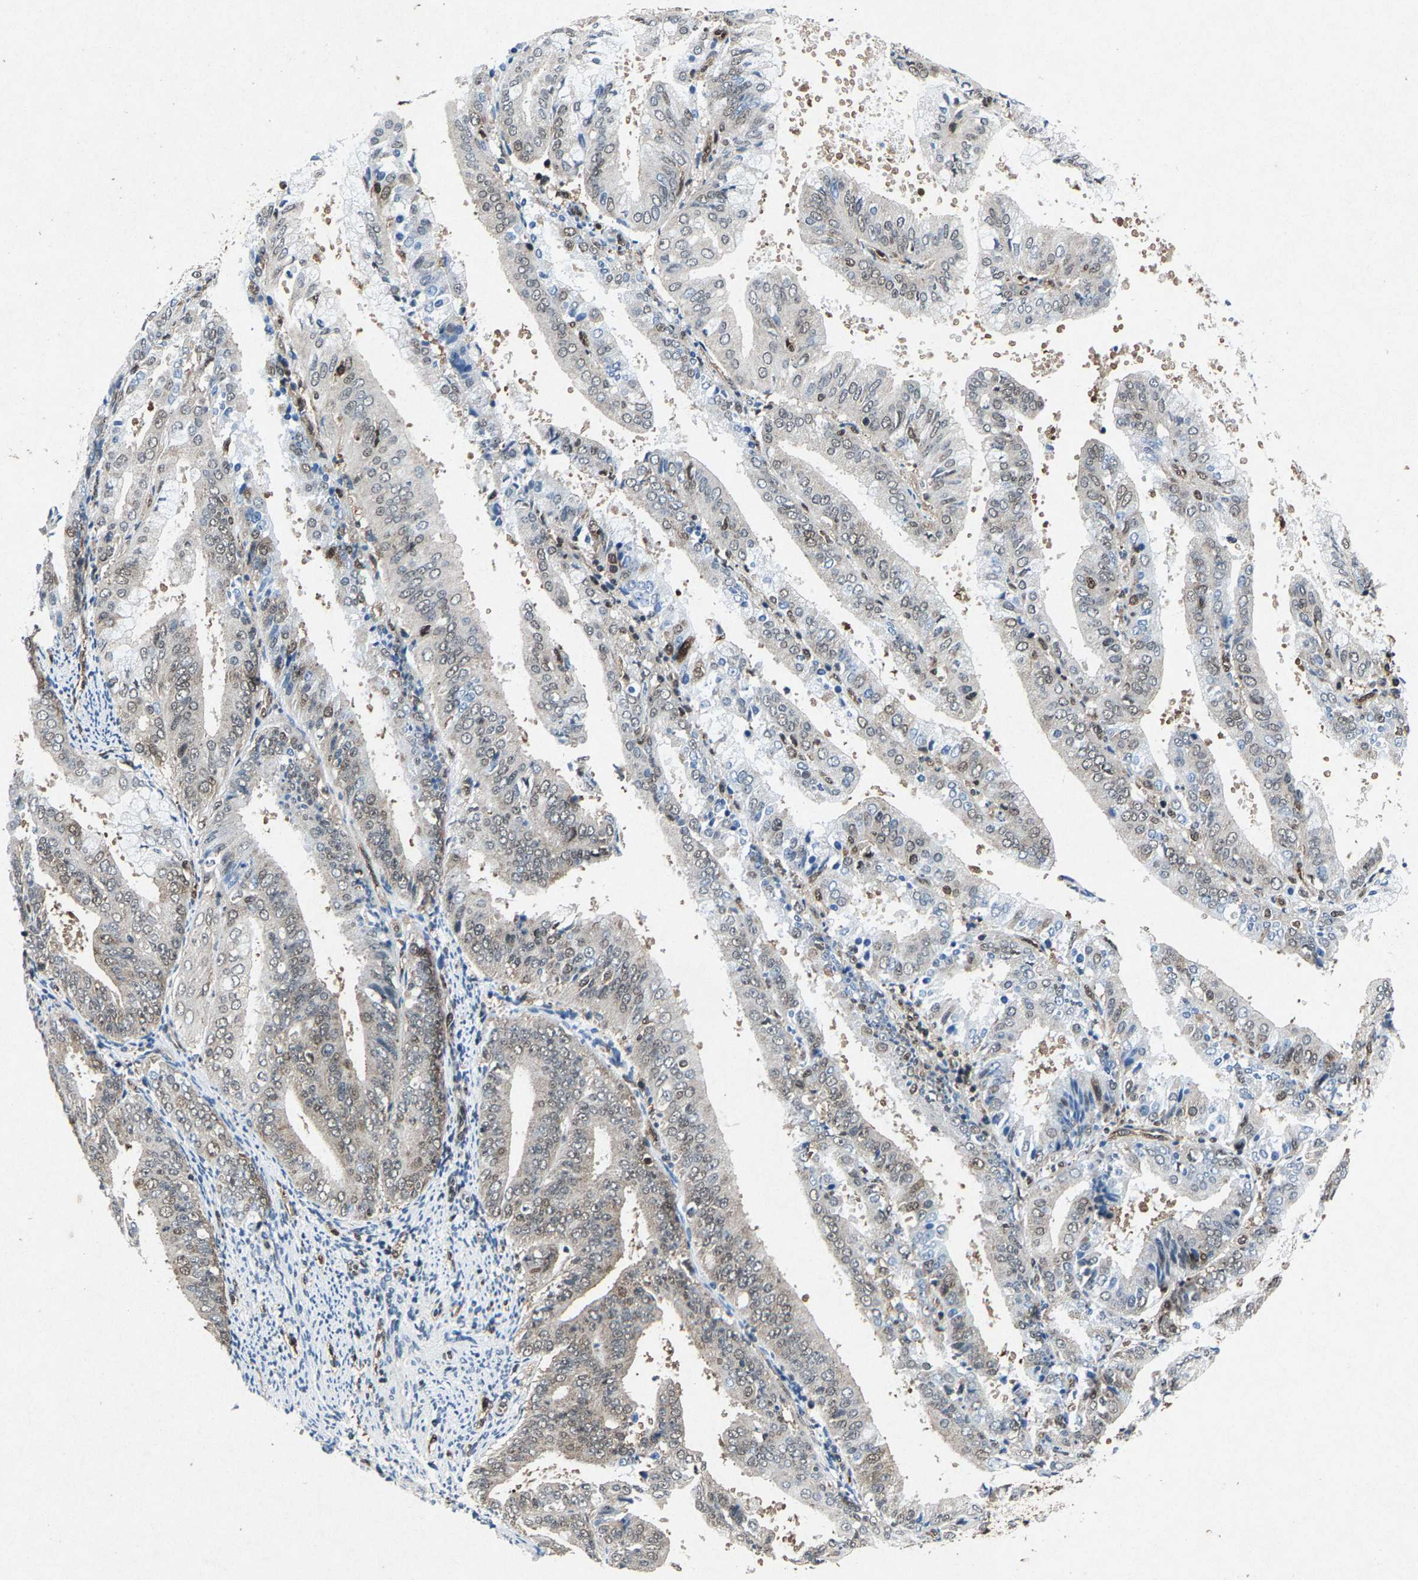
{"staining": {"intensity": "weak", "quantity": "25%-75%", "location": "nuclear"}, "tissue": "endometrial cancer", "cell_type": "Tumor cells", "image_type": "cancer", "snomed": [{"axis": "morphology", "description": "Adenocarcinoma, NOS"}, {"axis": "topography", "description": "Endometrium"}], "caption": "Immunohistochemistry micrograph of endometrial cancer stained for a protein (brown), which displays low levels of weak nuclear expression in about 25%-75% of tumor cells.", "gene": "ATXN3", "patient": {"sex": "female", "age": 63}}